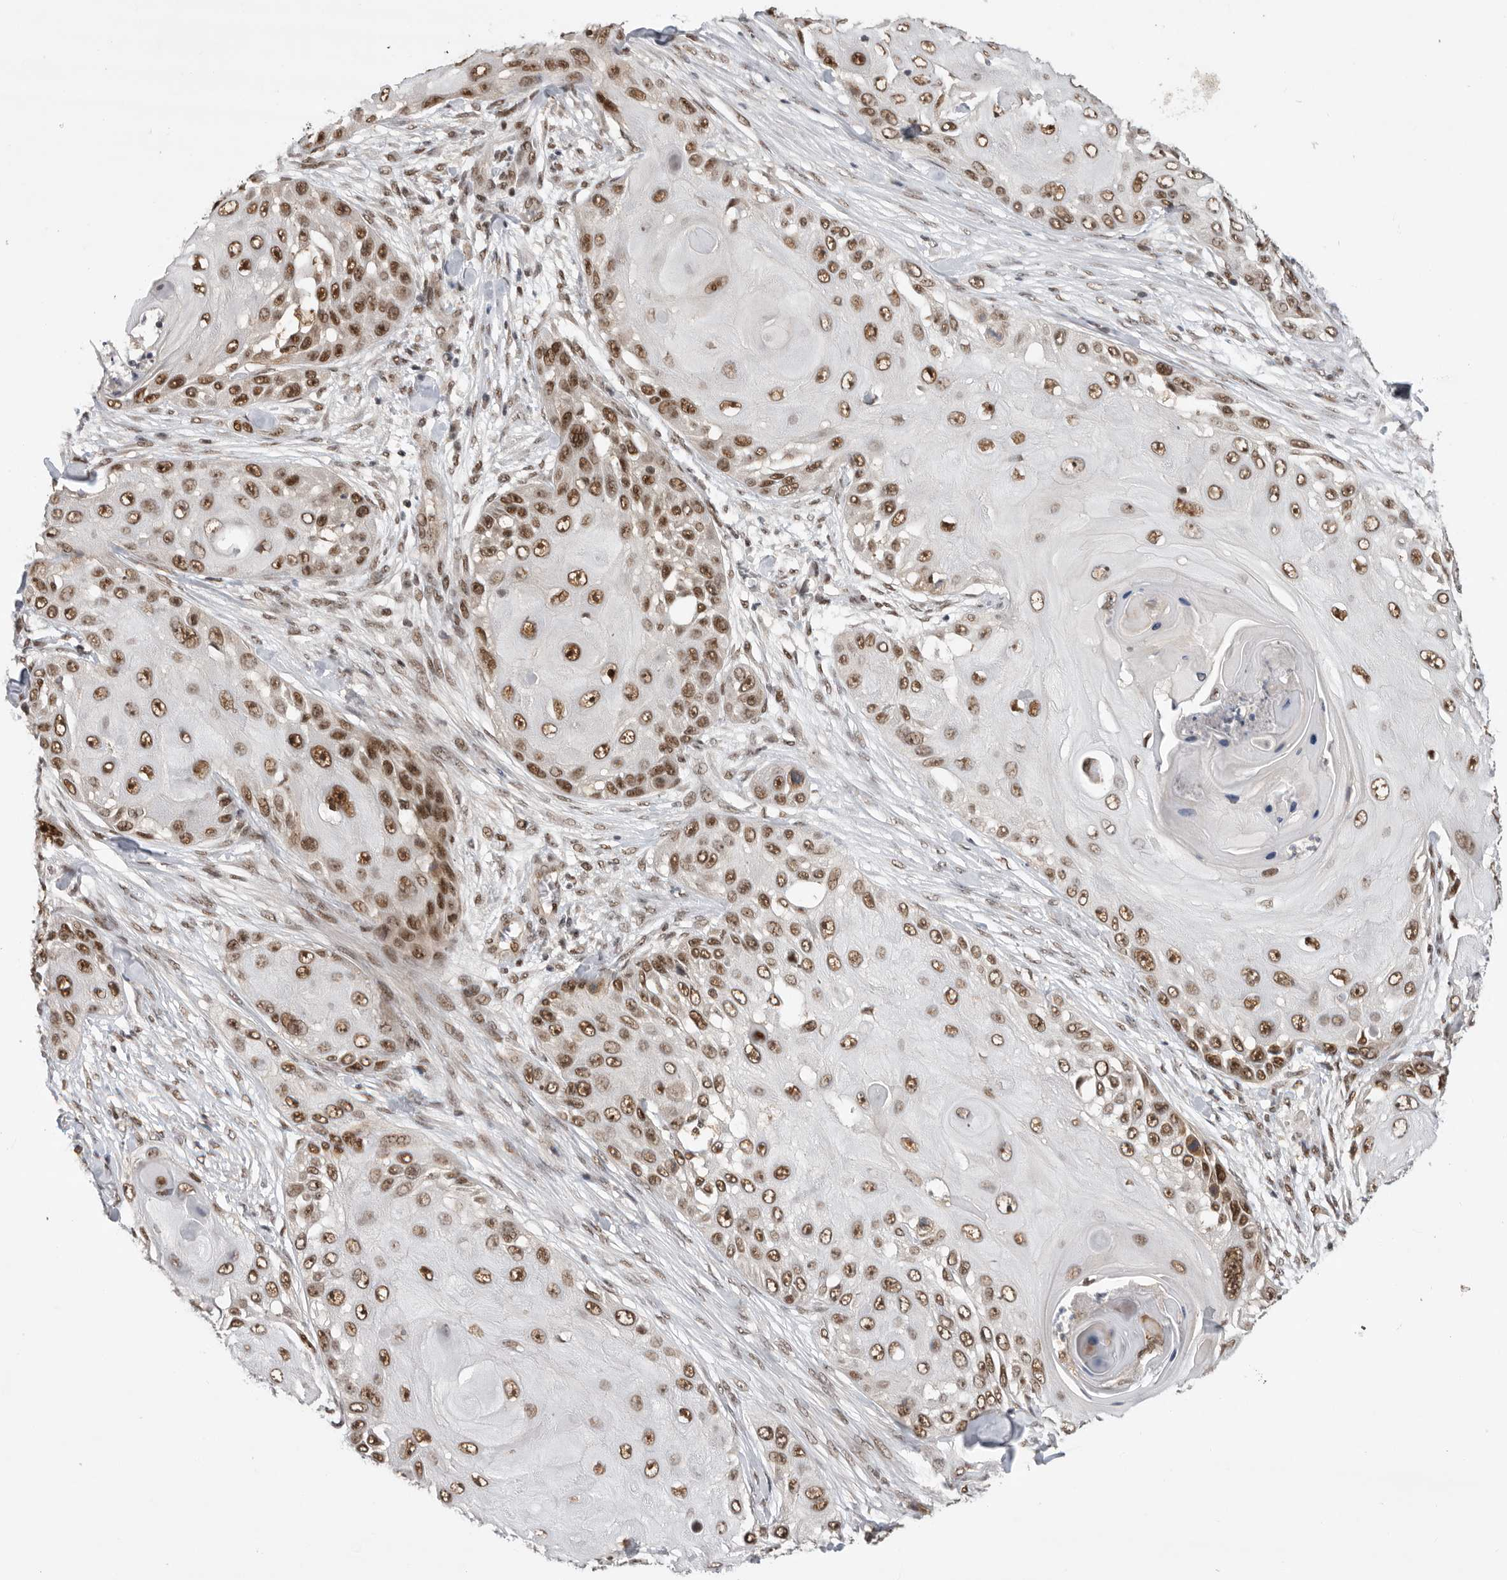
{"staining": {"intensity": "strong", "quantity": ">75%", "location": "nuclear"}, "tissue": "skin cancer", "cell_type": "Tumor cells", "image_type": "cancer", "snomed": [{"axis": "morphology", "description": "Squamous cell carcinoma, NOS"}, {"axis": "topography", "description": "Skin"}], "caption": "A brown stain highlights strong nuclear staining of a protein in skin cancer tumor cells.", "gene": "ZNF830", "patient": {"sex": "female", "age": 44}}